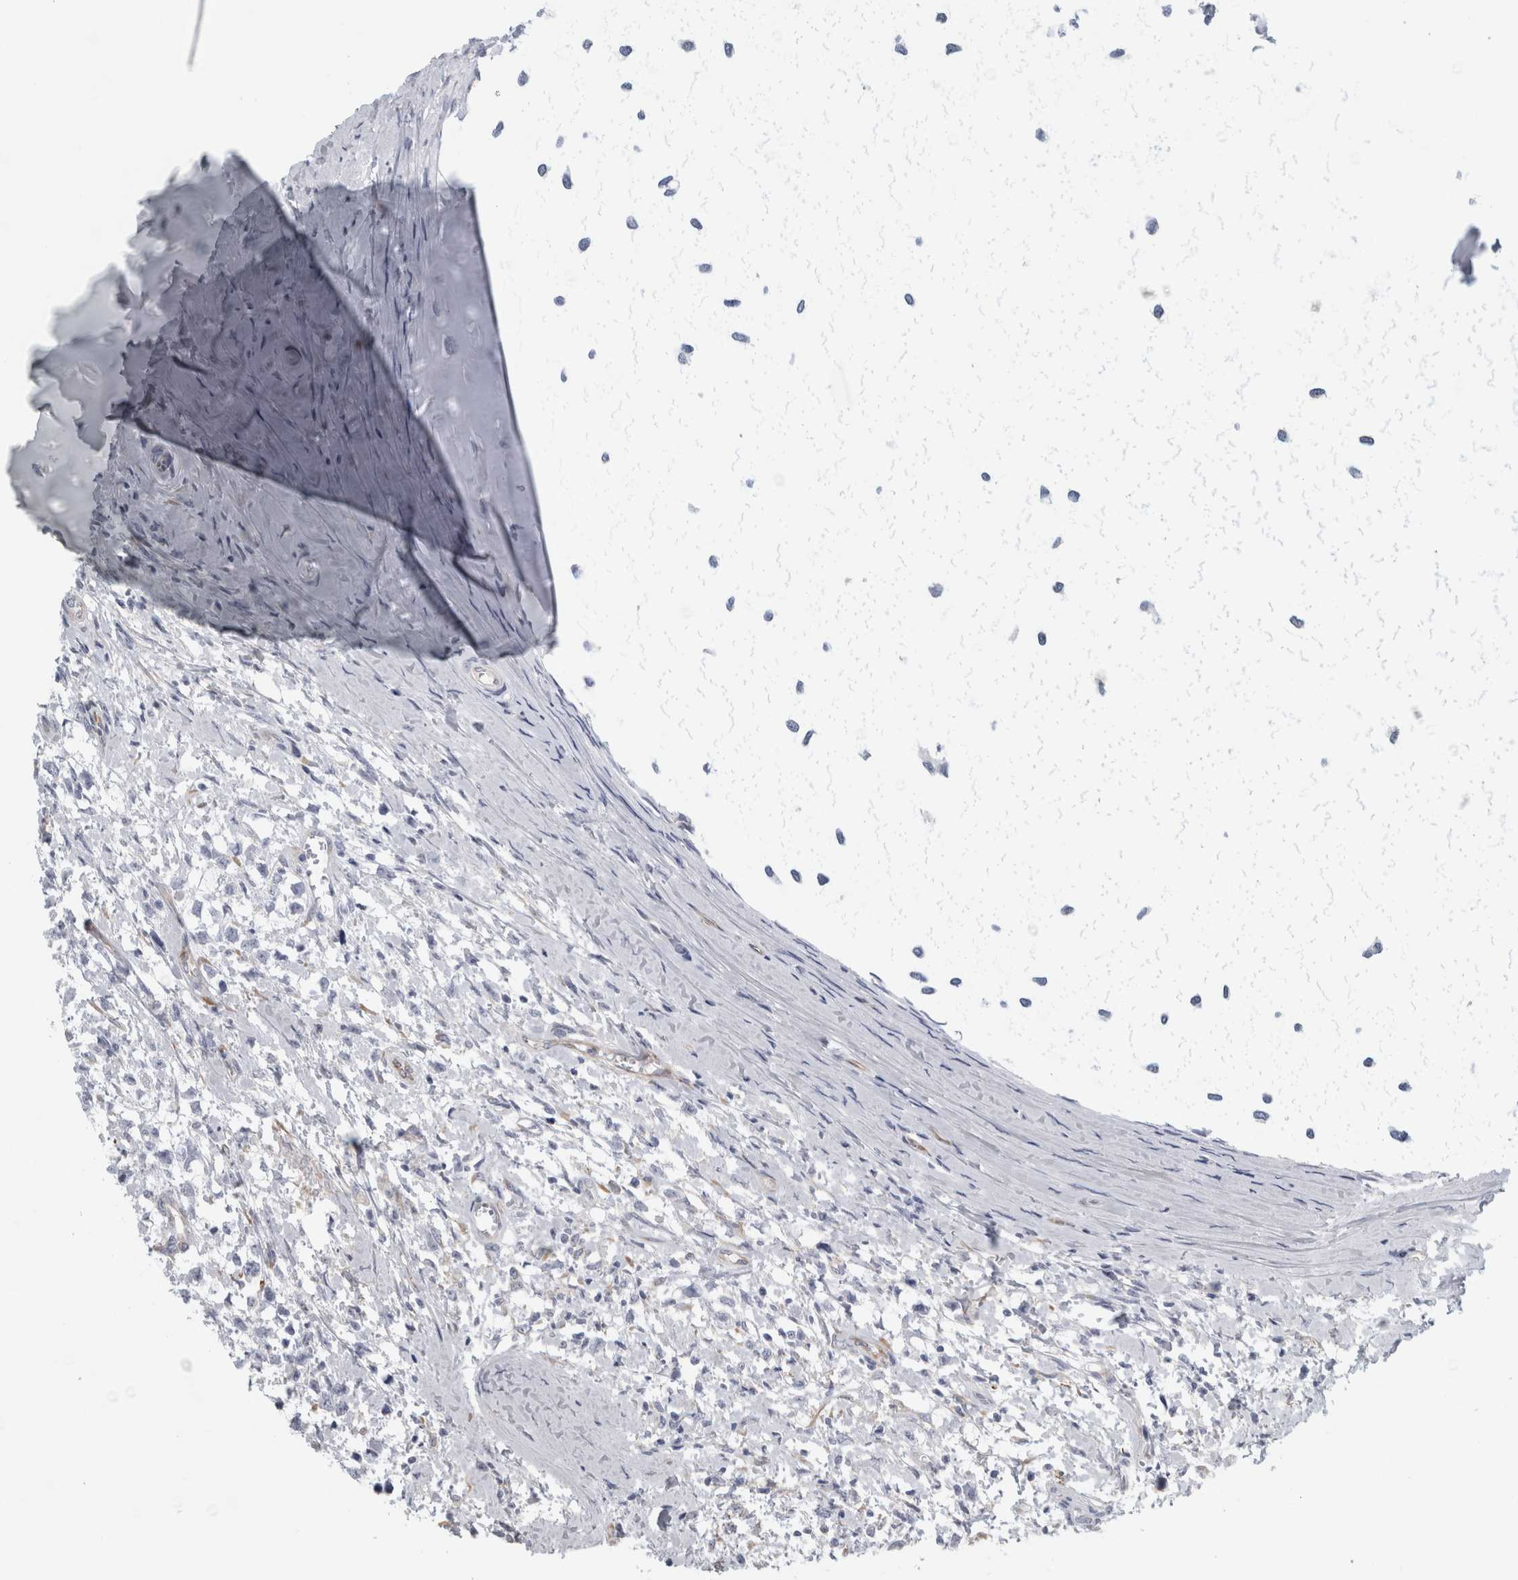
{"staining": {"intensity": "negative", "quantity": "none", "location": "none"}, "tissue": "testis cancer", "cell_type": "Tumor cells", "image_type": "cancer", "snomed": [{"axis": "morphology", "description": "Seminoma, NOS"}, {"axis": "morphology", "description": "Carcinoma, Embryonal, NOS"}, {"axis": "topography", "description": "Testis"}], "caption": "High magnification brightfield microscopy of testis cancer stained with DAB (3,3'-diaminobenzidine) (brown) and counterstained with hematoxylin (blue): tumor cells show no significant expression.", "gene": "B3GNT3", "patient": {"sex": "male", "age": 51}}